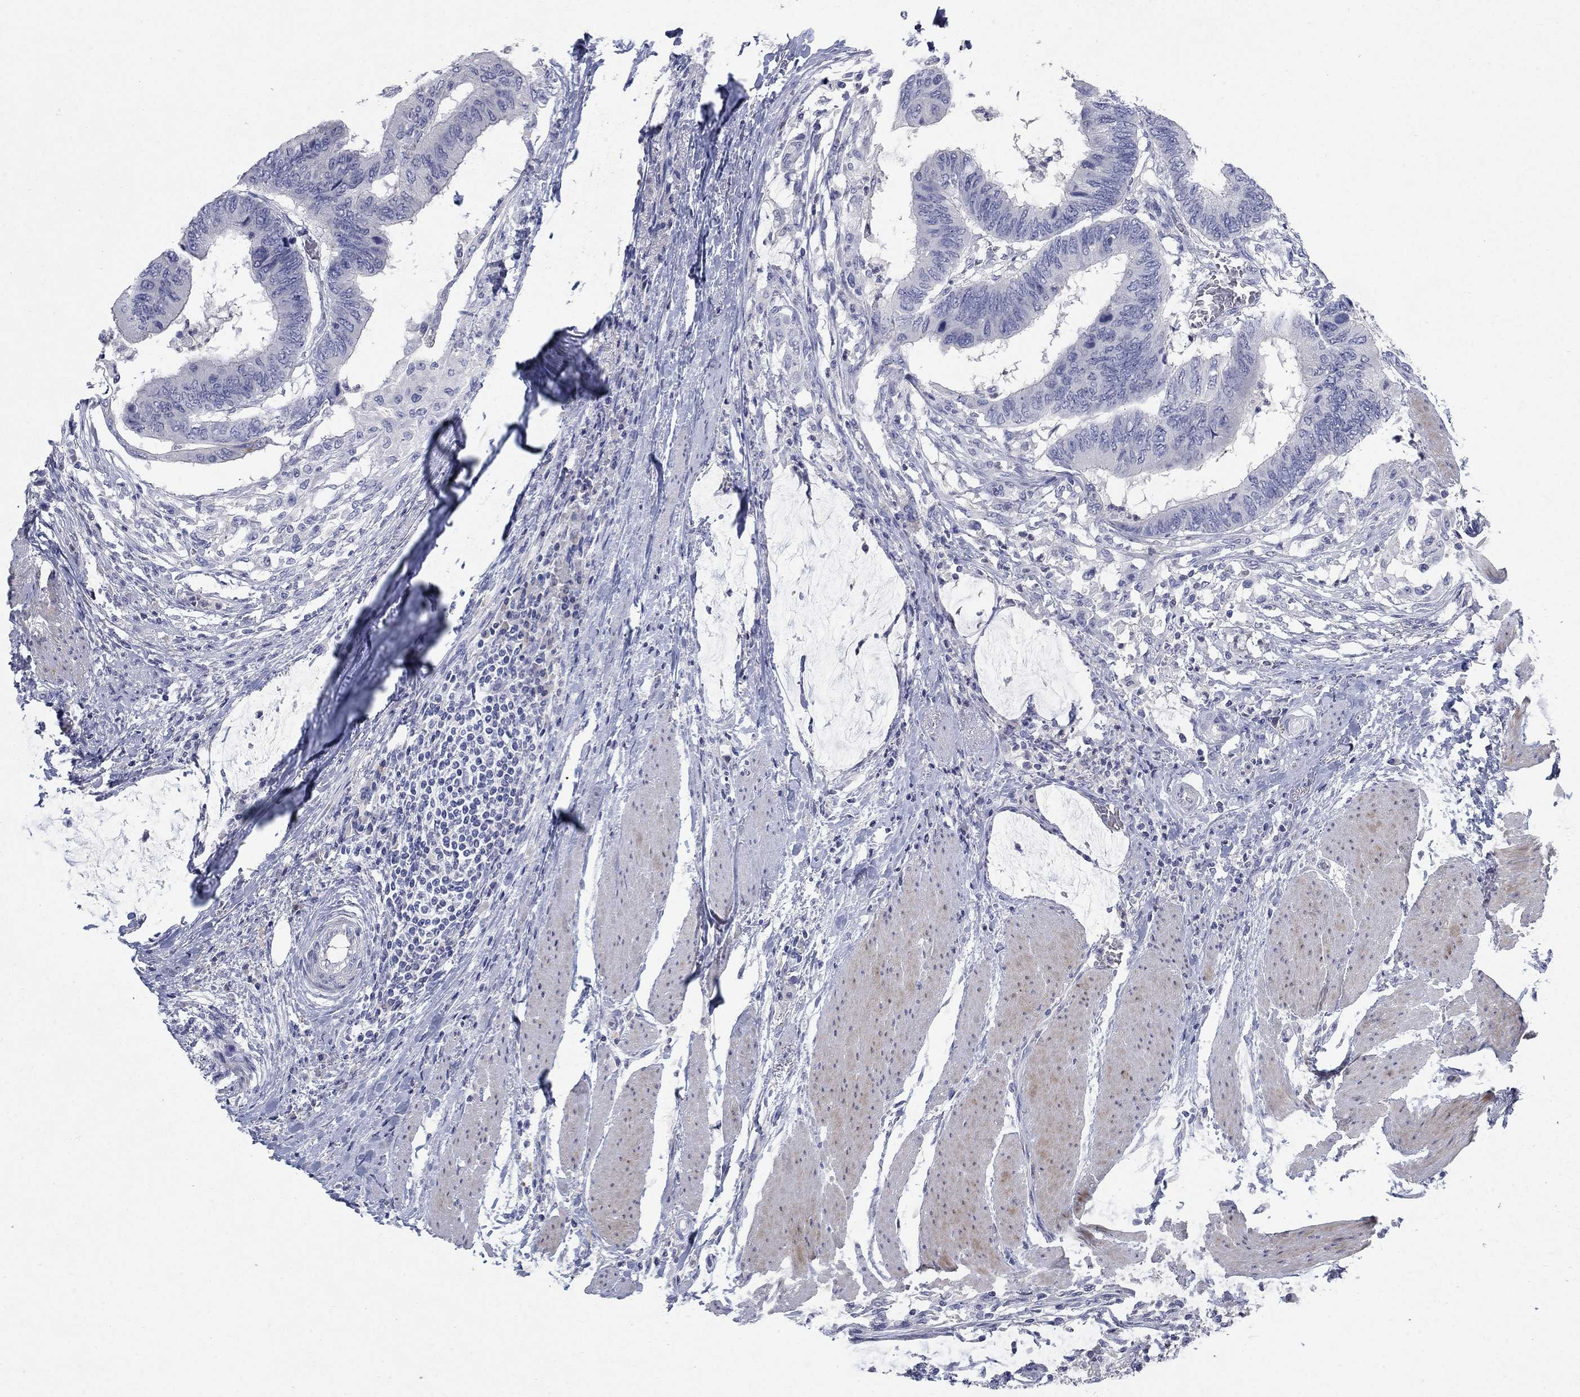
{"staining": {"intensity": "negative", "quantity": "none", "location": "none"}, "tissue": "colorectal cancer", "cell_type": "Tumor cells", "image_type": "cancer", "snomed": [{"axis": "morphology", "description": "Normal tissue, NOS"}, {"axis": "morphology", "description": "Adenocarcinoma, NOS"}, {"axis": "topography", "description": "Rectum"}, {"axis": "topography", "description": "Peripheral nerve tissue"}], "caption": "Immunohistochemistry photomicrograph of neoplastic tissue: adenocarcinoma (colorectal) stained with DAB (3,3'-diaminobenzidine) reveals no significant protein staining in tumor cells. The staining is performed using DAB brown chromogen with nuclei counter-stained in using hematoxylin.", "gene": "TMEM249", "patient": {"sex": "male", "age": 92}}